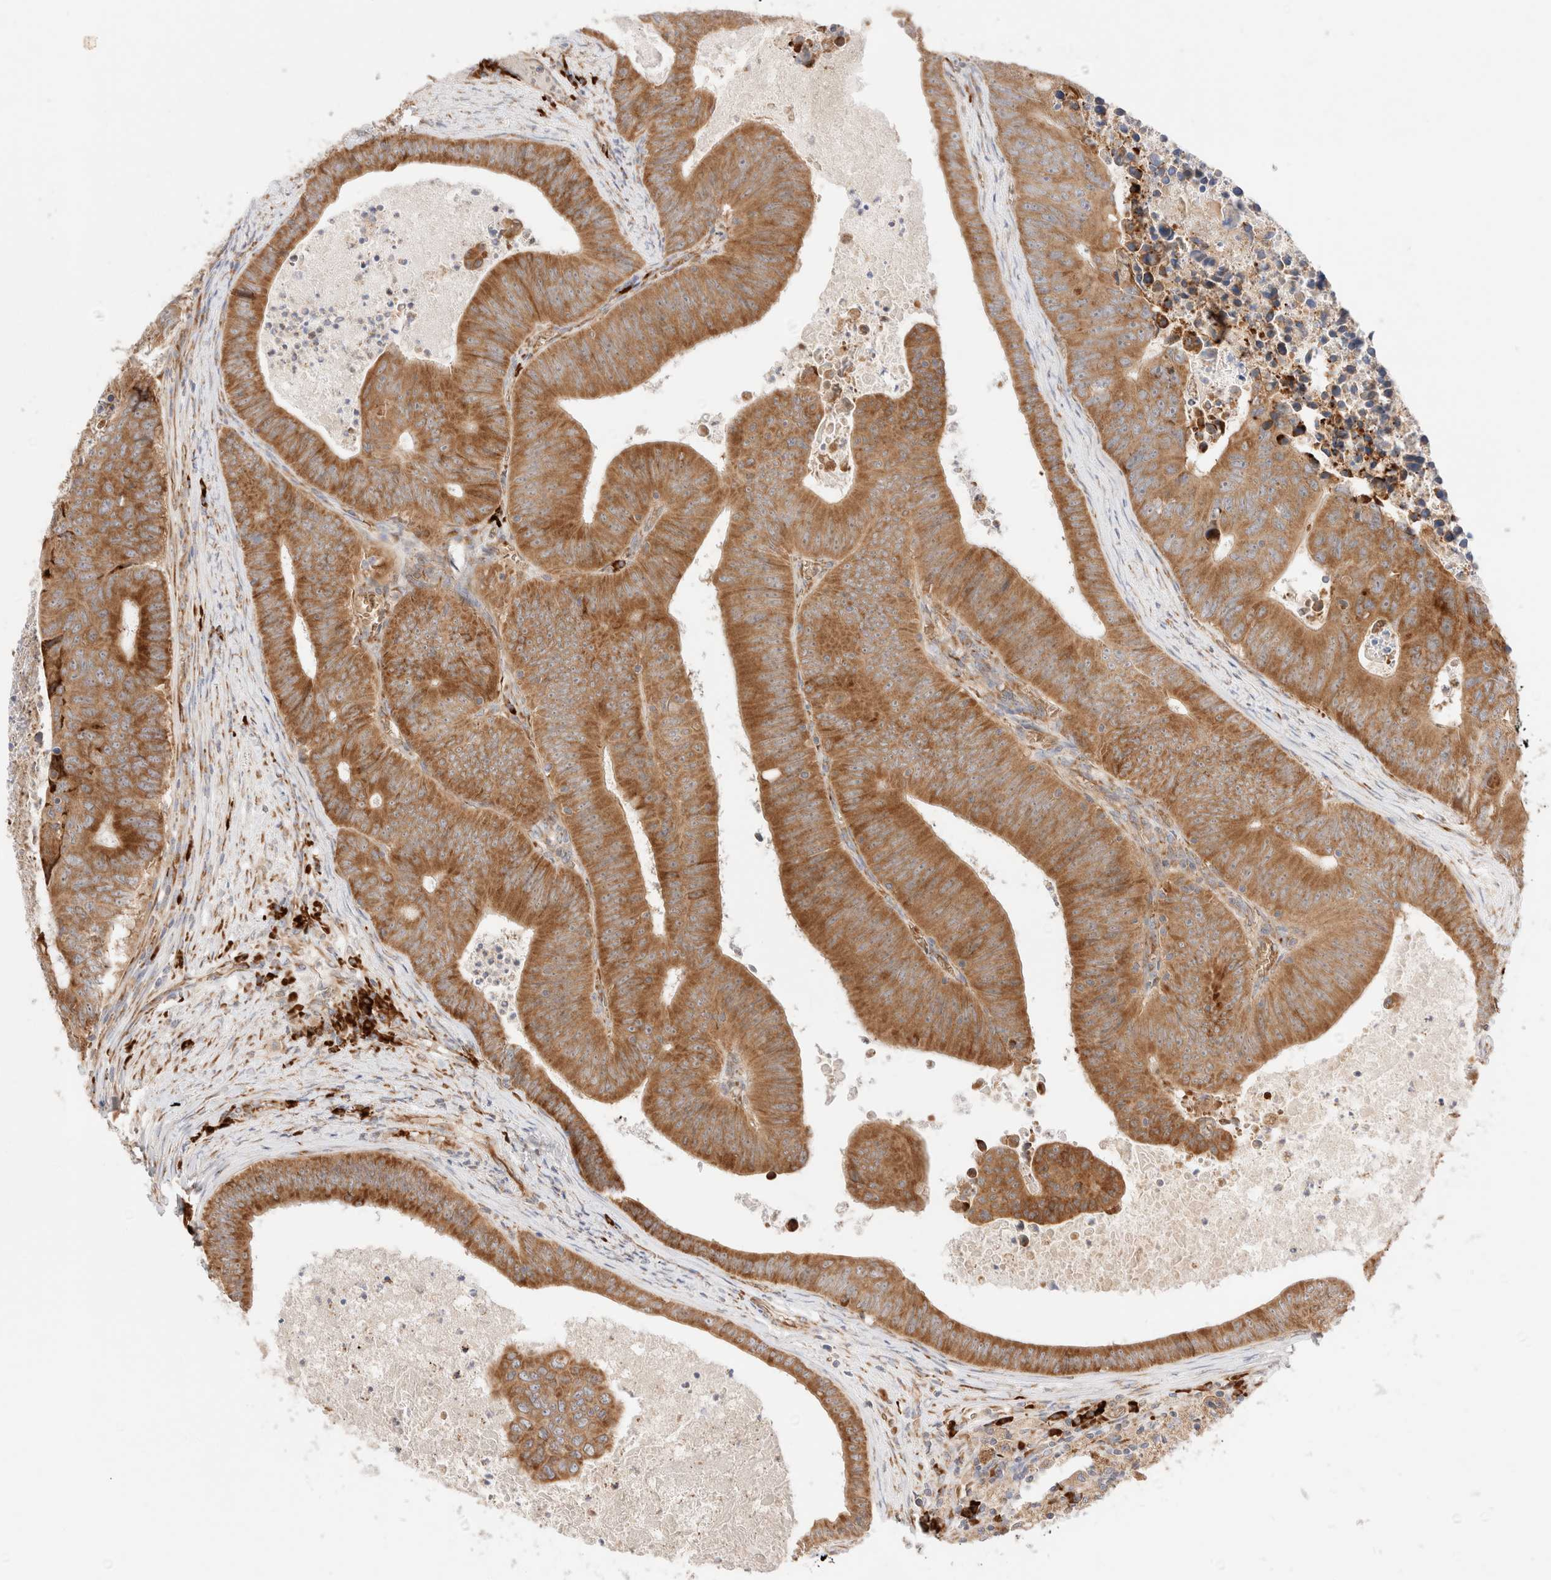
{"staining": {"intensity": "moderate", "quantity": ">75%", "location": "cytoplasmic/membranous"}, "tissue": "colorectal cancer", "cell_type": "Tumor cells", "image_type": "cancer", "snomed": [{"axis": "morphology", "description": "Adenocarcinoma, NOS"}, {"axis": "topography", "description": "Colon"}], "caption": "Protein expression analysis of adenocarcinoma (colorectal) exhibits moderate cytoplasmic/membranous expression in about >75% of tumor cells.", "gene": "UTS2B", "patient": {"sex": "male", "age": 87}}